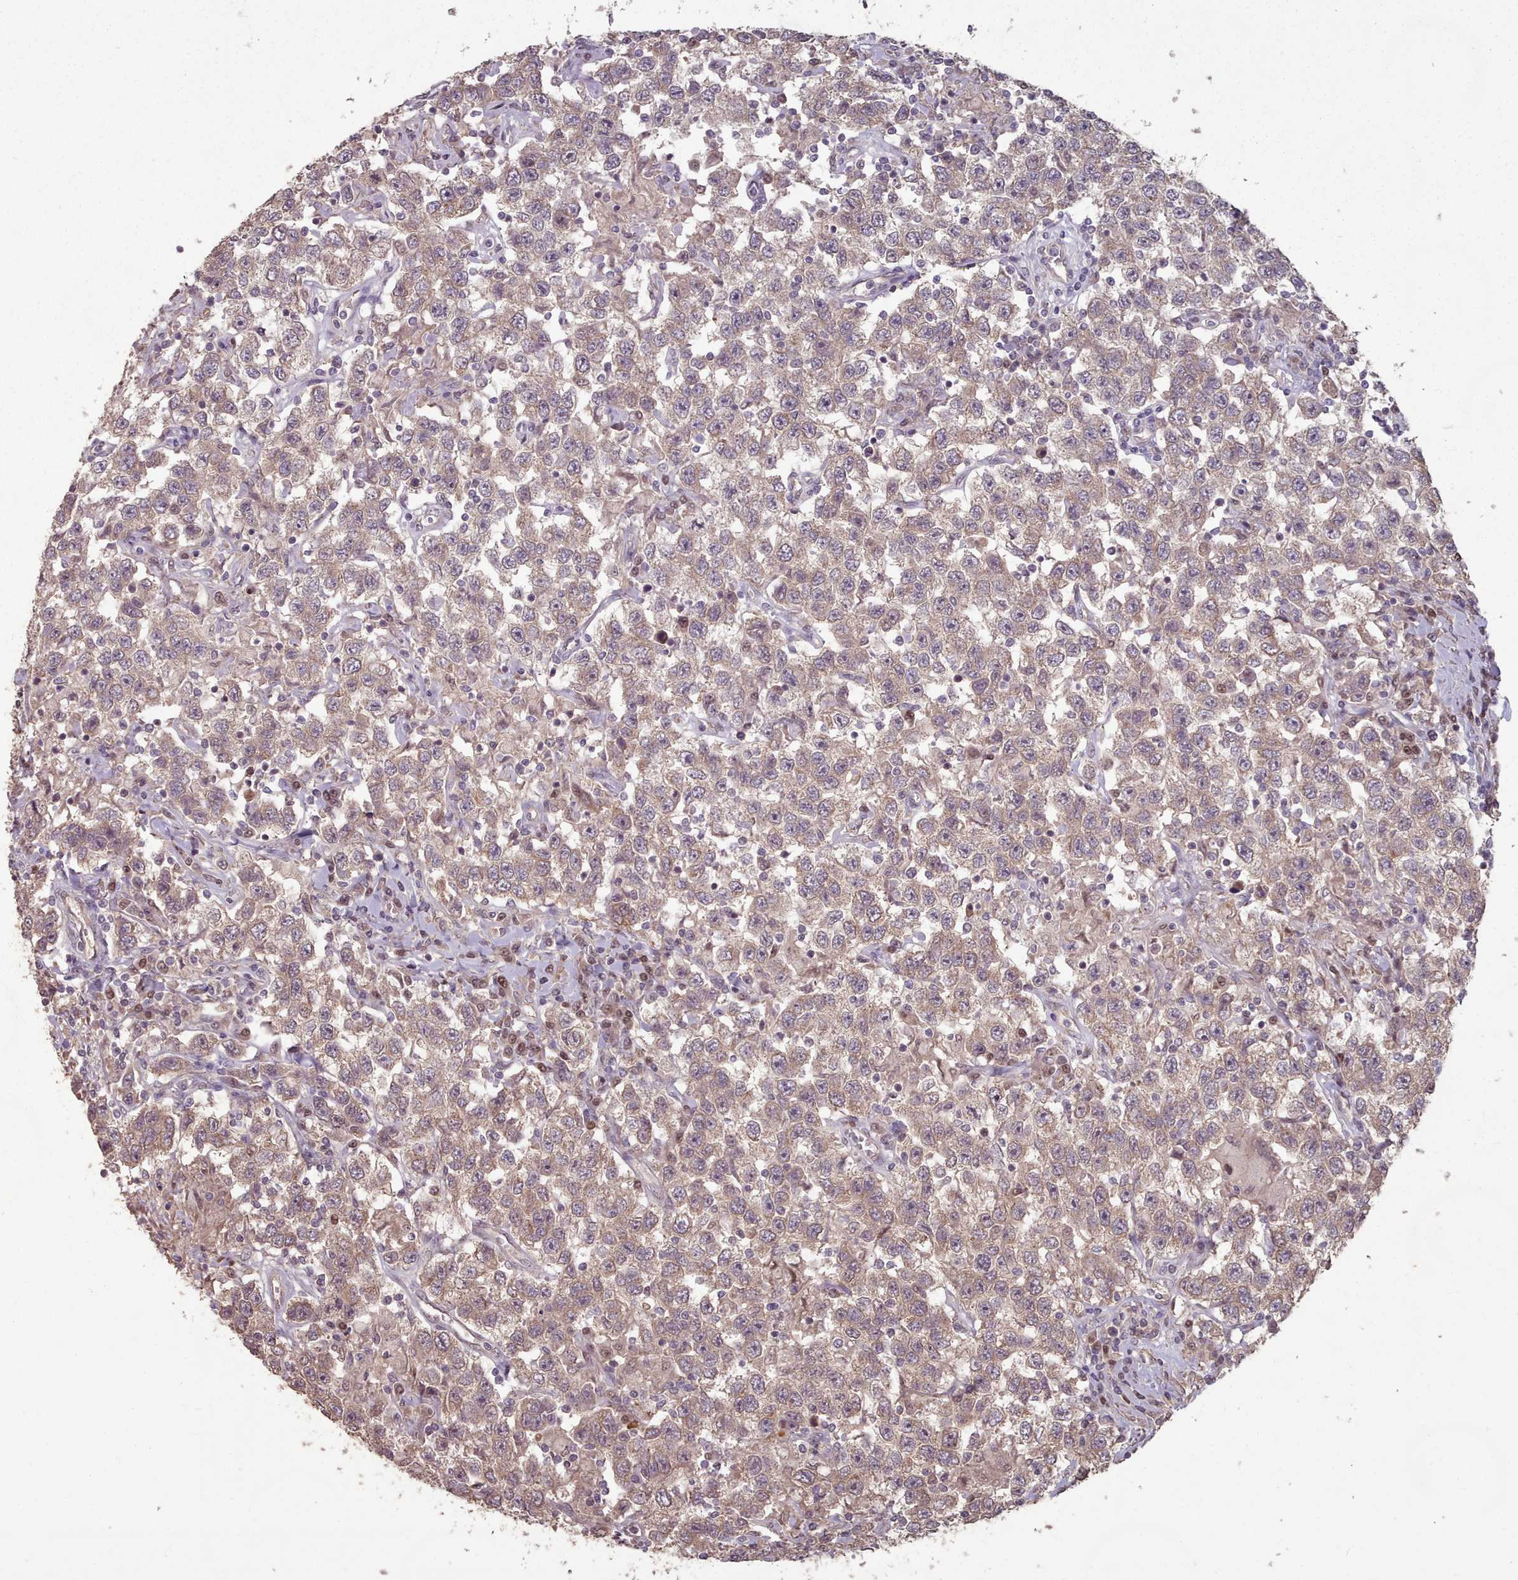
{"staining": {"intensity": "weak", "quantity": ">75%", "location": "cytoplasmic/membranous"}, "tissue": "testis cancer", "cell_type": "Tumor cells", "image_type": "cancer", "snomed": [{"axis": "morphology", "description": "Seminoma, NOS"}, {"axis": "topography", "description": "Testis"}], "caption": "The histopathology image displays a brown stain indicating the presence of a protein in the cytoplasmic/membranous of tumor cells in seminoma (testis). (DAB IHC with brightfield microscopy, high magnification).", "gene": "ERCC6L", "patient": {"sex": "male", "age": 41}}